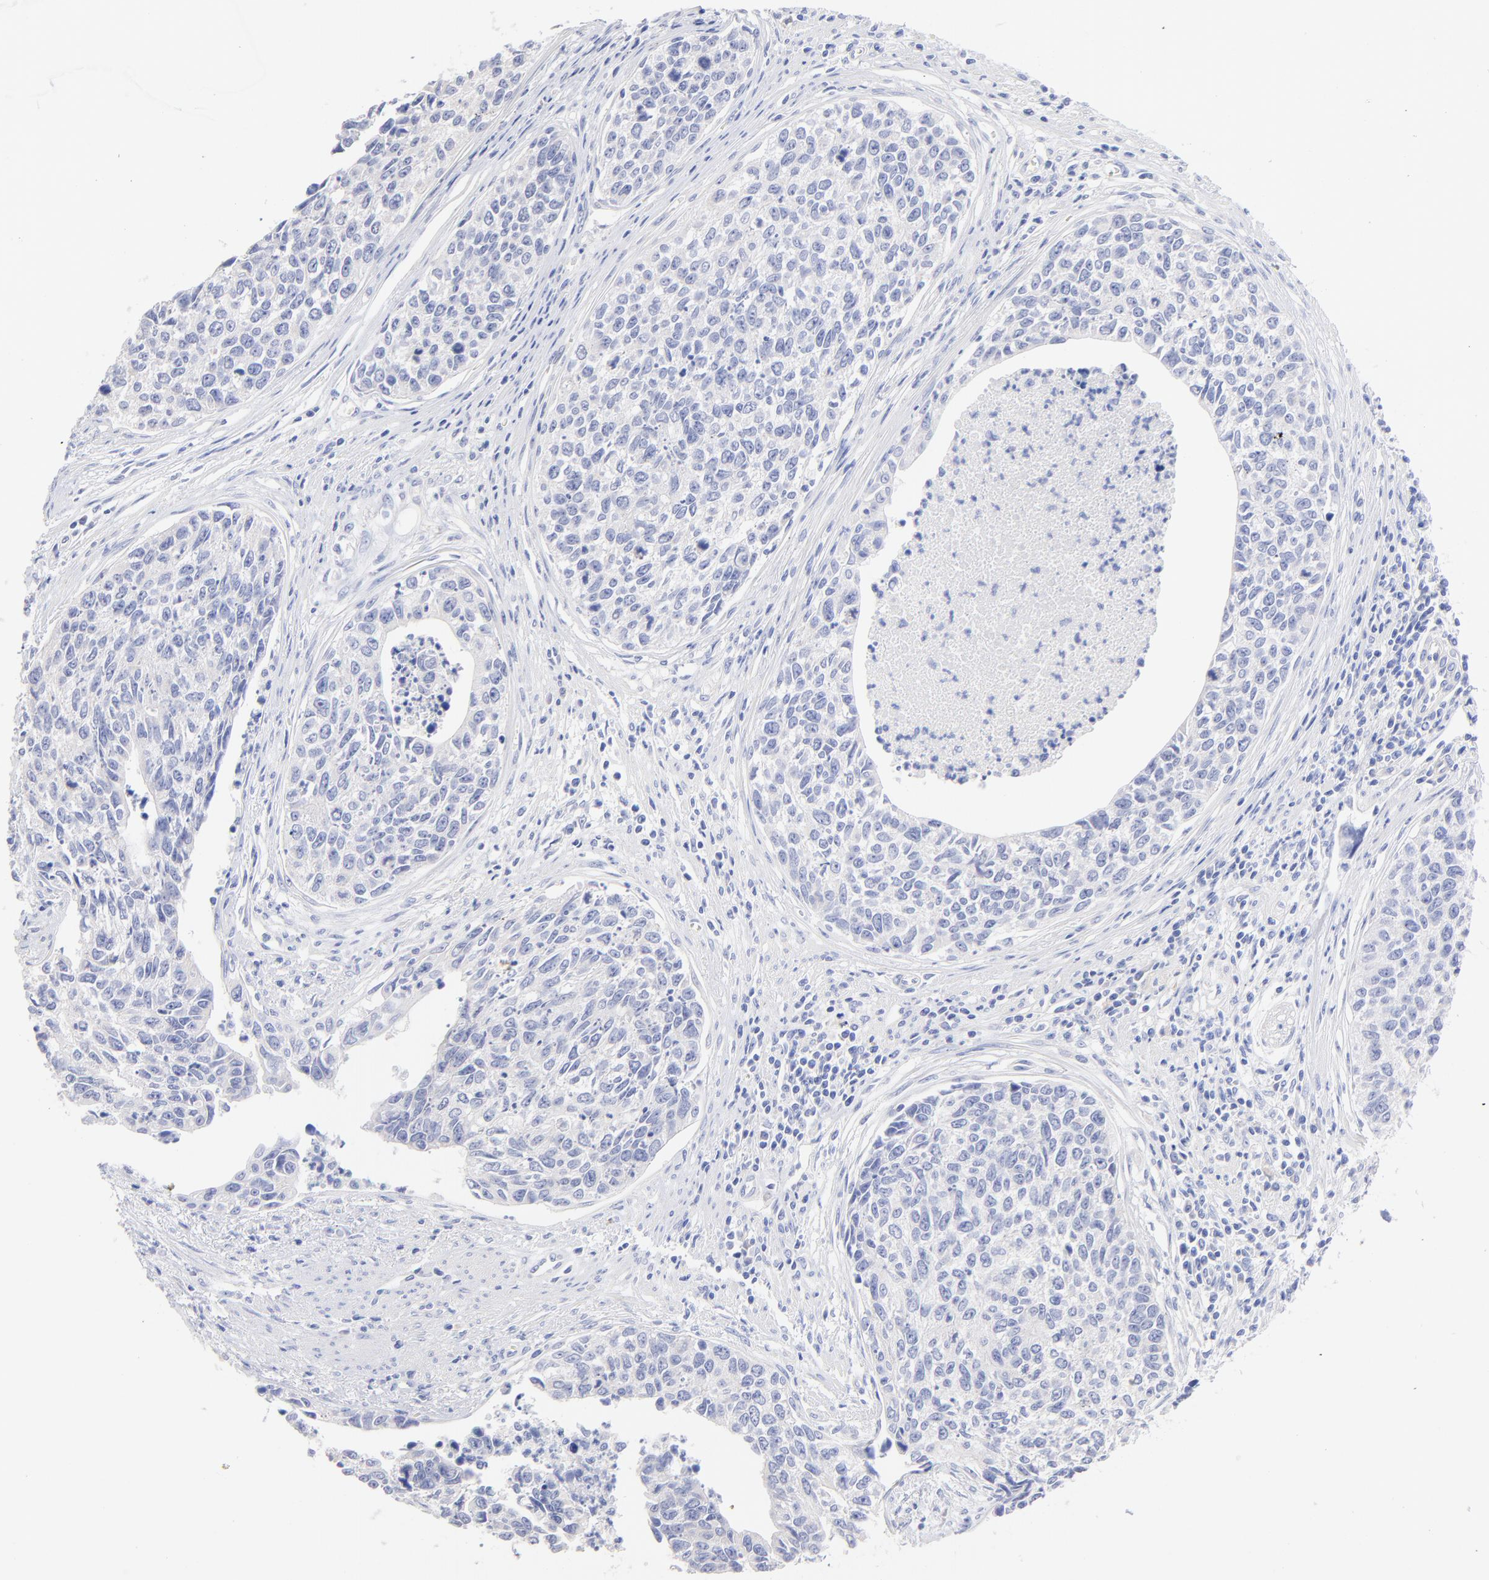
{"staining": {"intensity": "negative", "quantity": "none", "location": "none"}, "tissue": "urothelial cancer", "cell_type": "Tumor cells", "image_type": "cancer", "snomed": [{"axis": "morphology", "description": "Urothelial carcinoma, High grade"}, {"axis": "topography", "description": "Urinary bladder"}], "caption": "Immunohistochemistry of human urothelial cancer shows no positivity in tumor cells.", "gene": "CFAP57", "patient": {"sex": "male", "age": 81}}